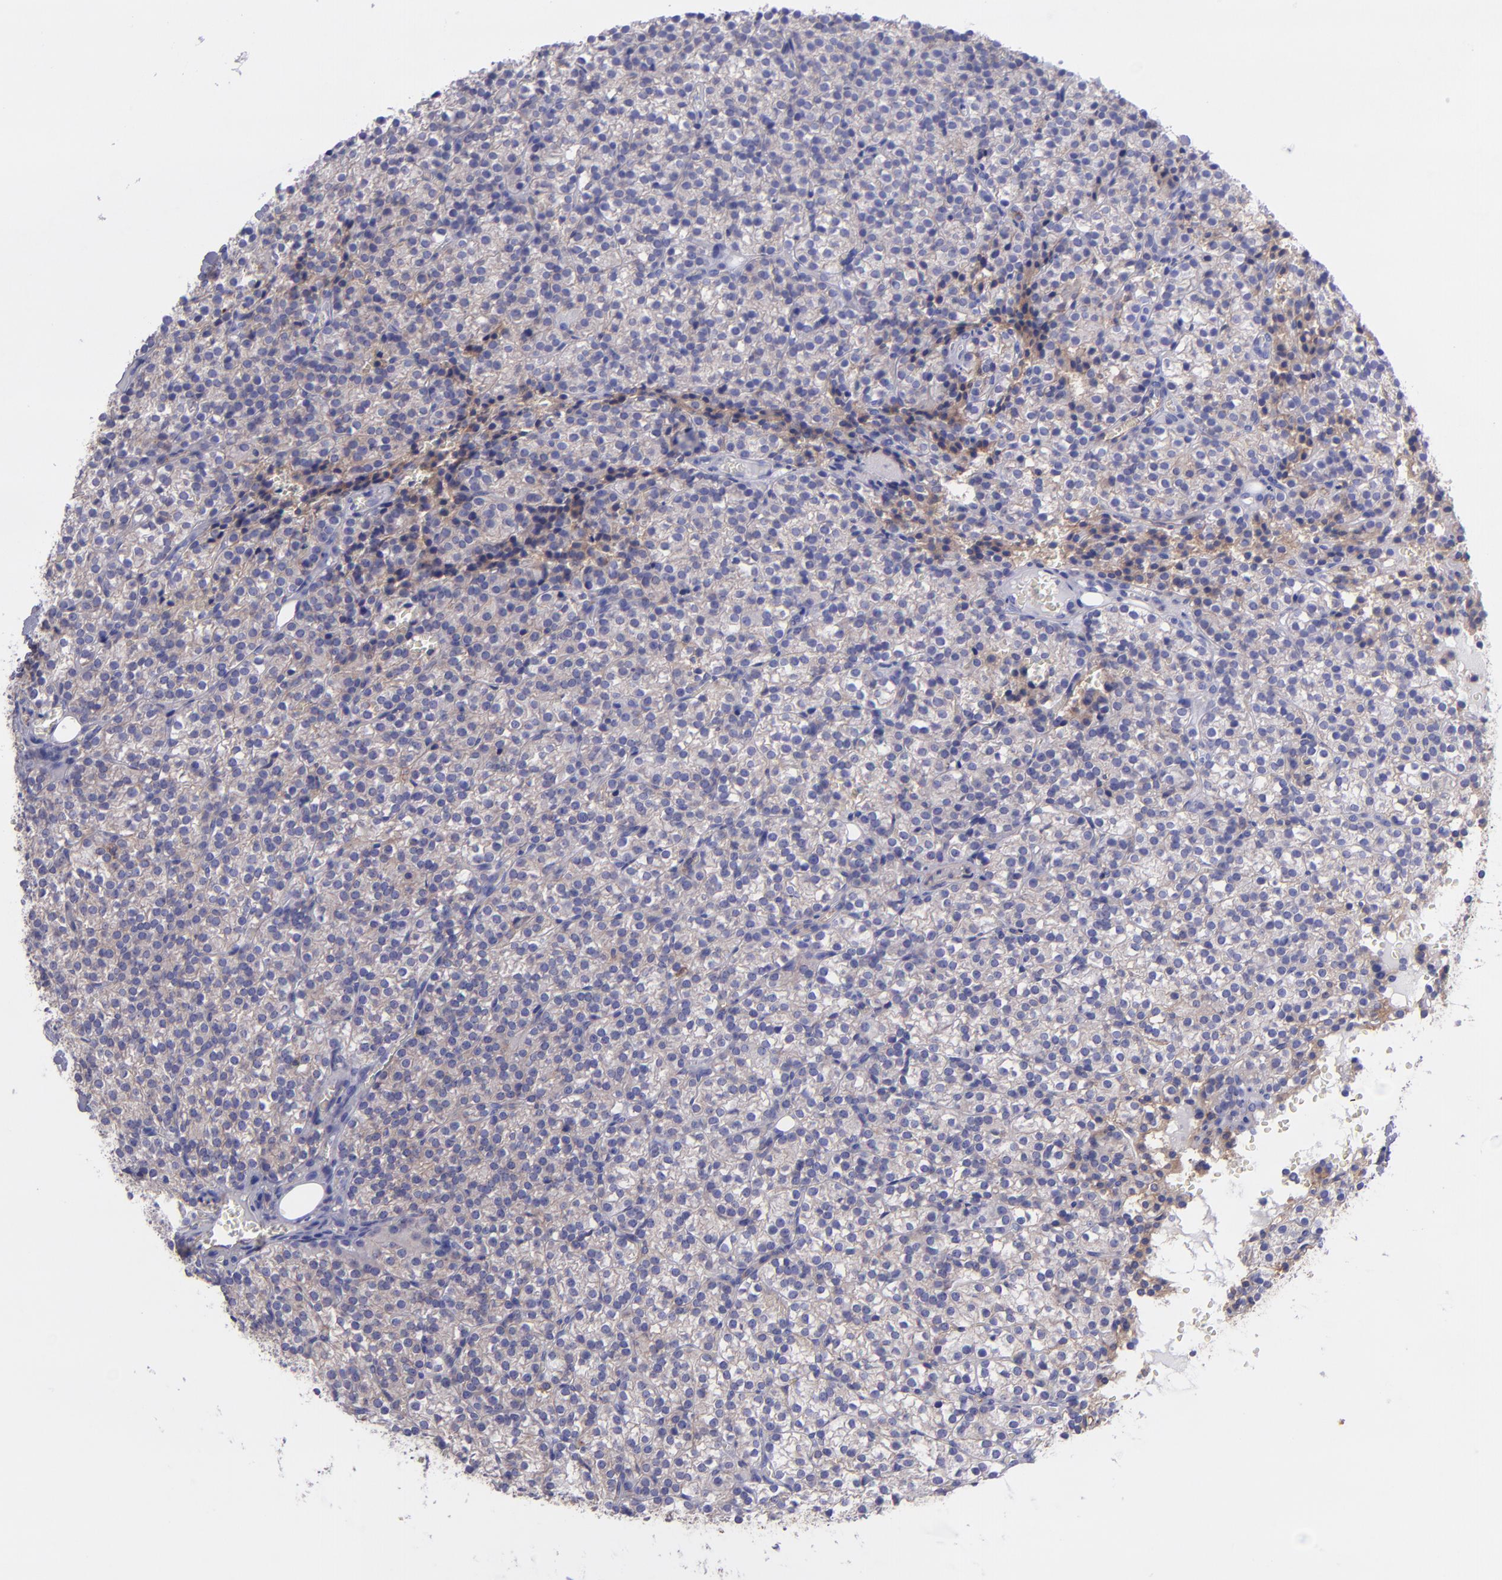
{"staining": {"intensity": "strong", "quantity": "25%-75%", "location": "cytoplasmic/membranous"}, "tissue": "parathyroid gland", "cell_type": "Glandular cells", "image_type": "normal", "snomed": [{"axis": "morphology", "description": "Normal tissue, NOS"}, {"axis": "topography", "description": "Parathyroid gland"}], "caption": "DAB immunohistochemical staining of unremarkable human parathyroid gland reveals strong cytoplasmic/membranous protein expression in approximately 25%-75% of glandular cells.", "gene": "ITGAV", "patient": {"sex": "female", "age": 17}}